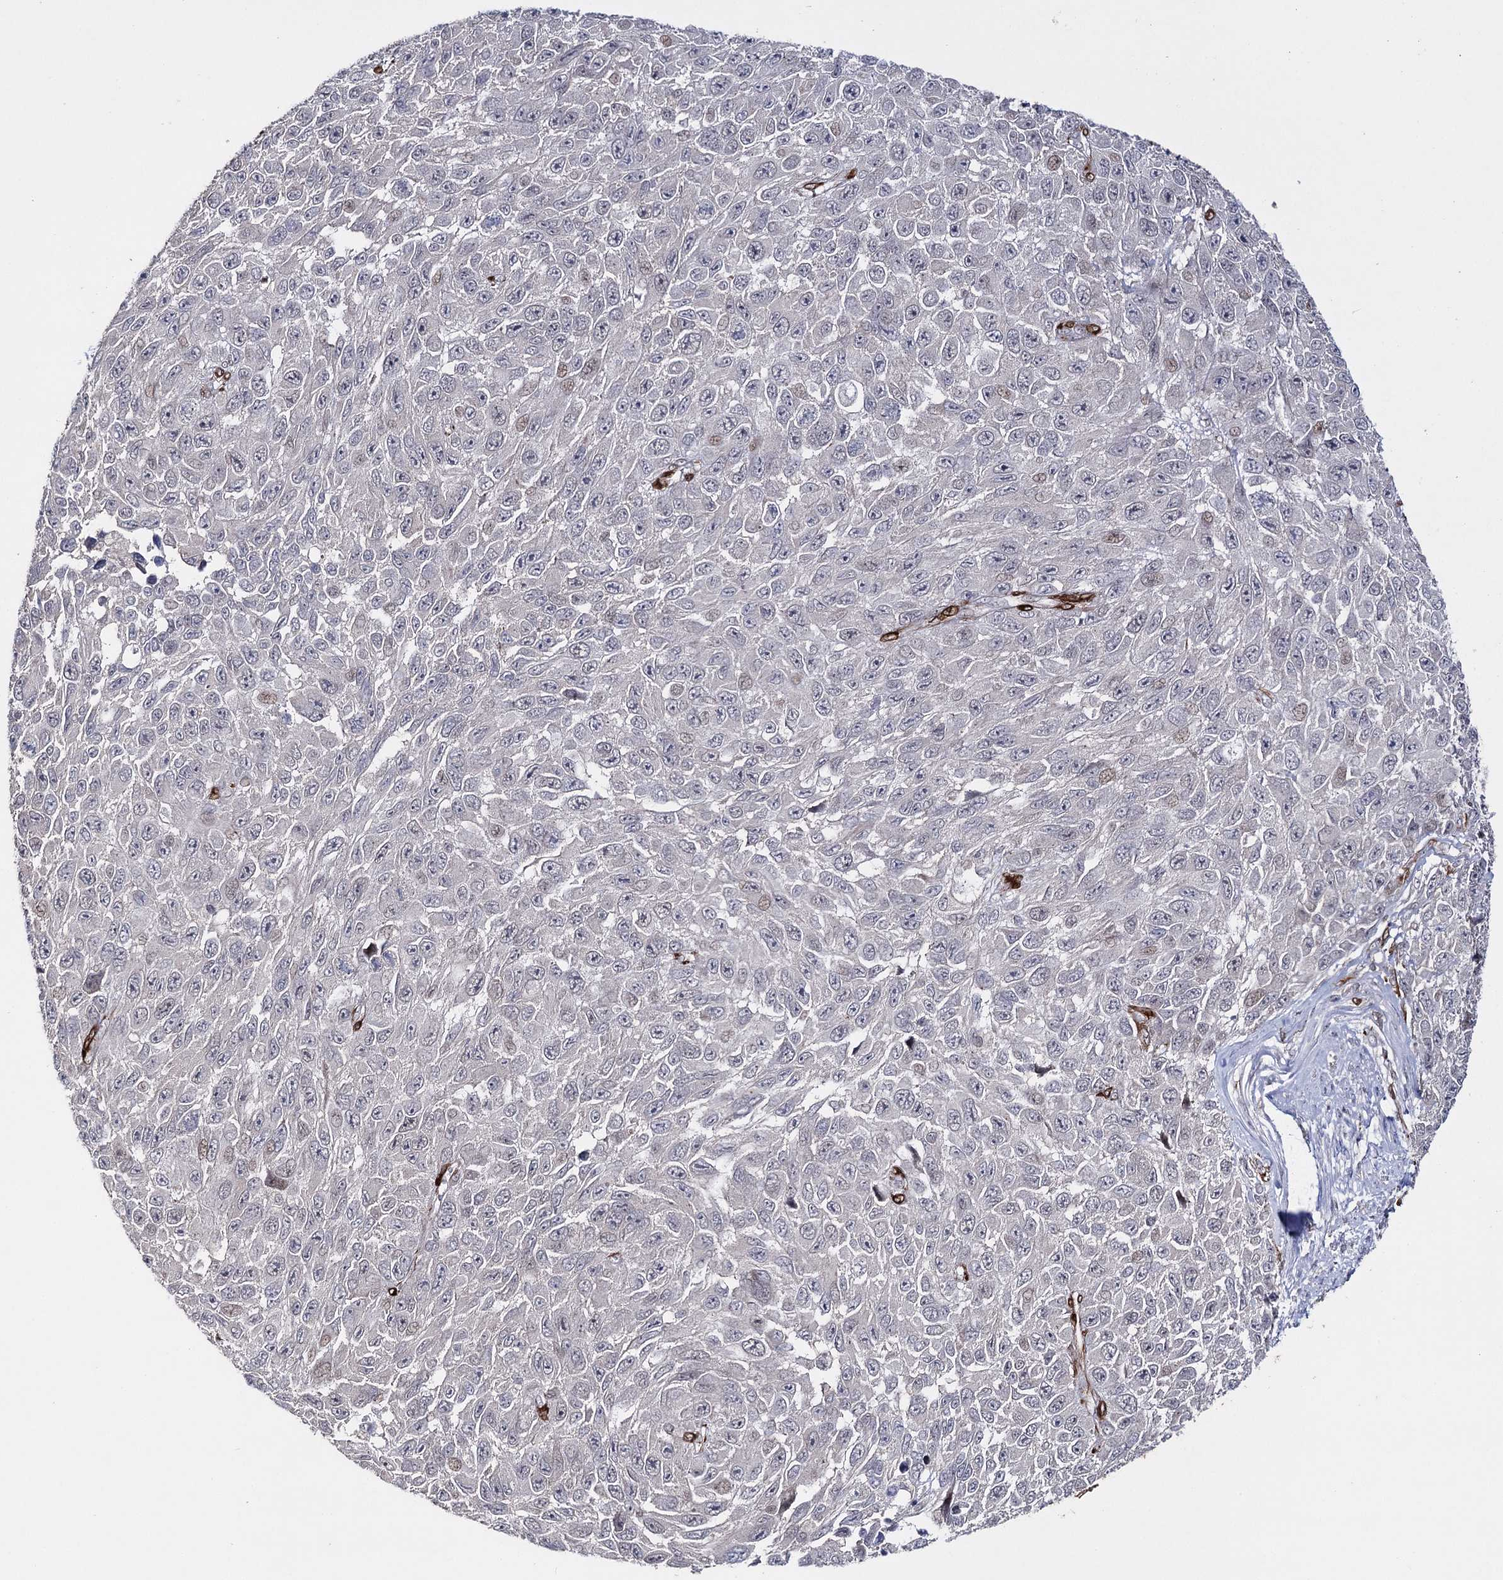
{"staining": {"intensity": "negative", "quantity": "none", "location": "none"}, "tissue": "melanoma", "cell_type": "Tumor cells", "image_type": "cancer", "snomed": [{"axis": "morphology", "description": "Normal tissue, NOS"}, {"axis": "morphology", "description": "Malignant melanoma, NOS"}, {"axis": "topography", "description": "Skin"}], "caption": "DAB (3,3'-diaminobenzidine) immunohistochemical staining of human melanoma reveals no significant staining in tumor cells. (Stains: DAB (3,3'-diaminobenzidine) IHC with hematoxylin counter stain, Microscopy: brightfield microscopy at high magnification).", "gene": "HSD11B2", "patient": {"sex": "female", "age": 96}}